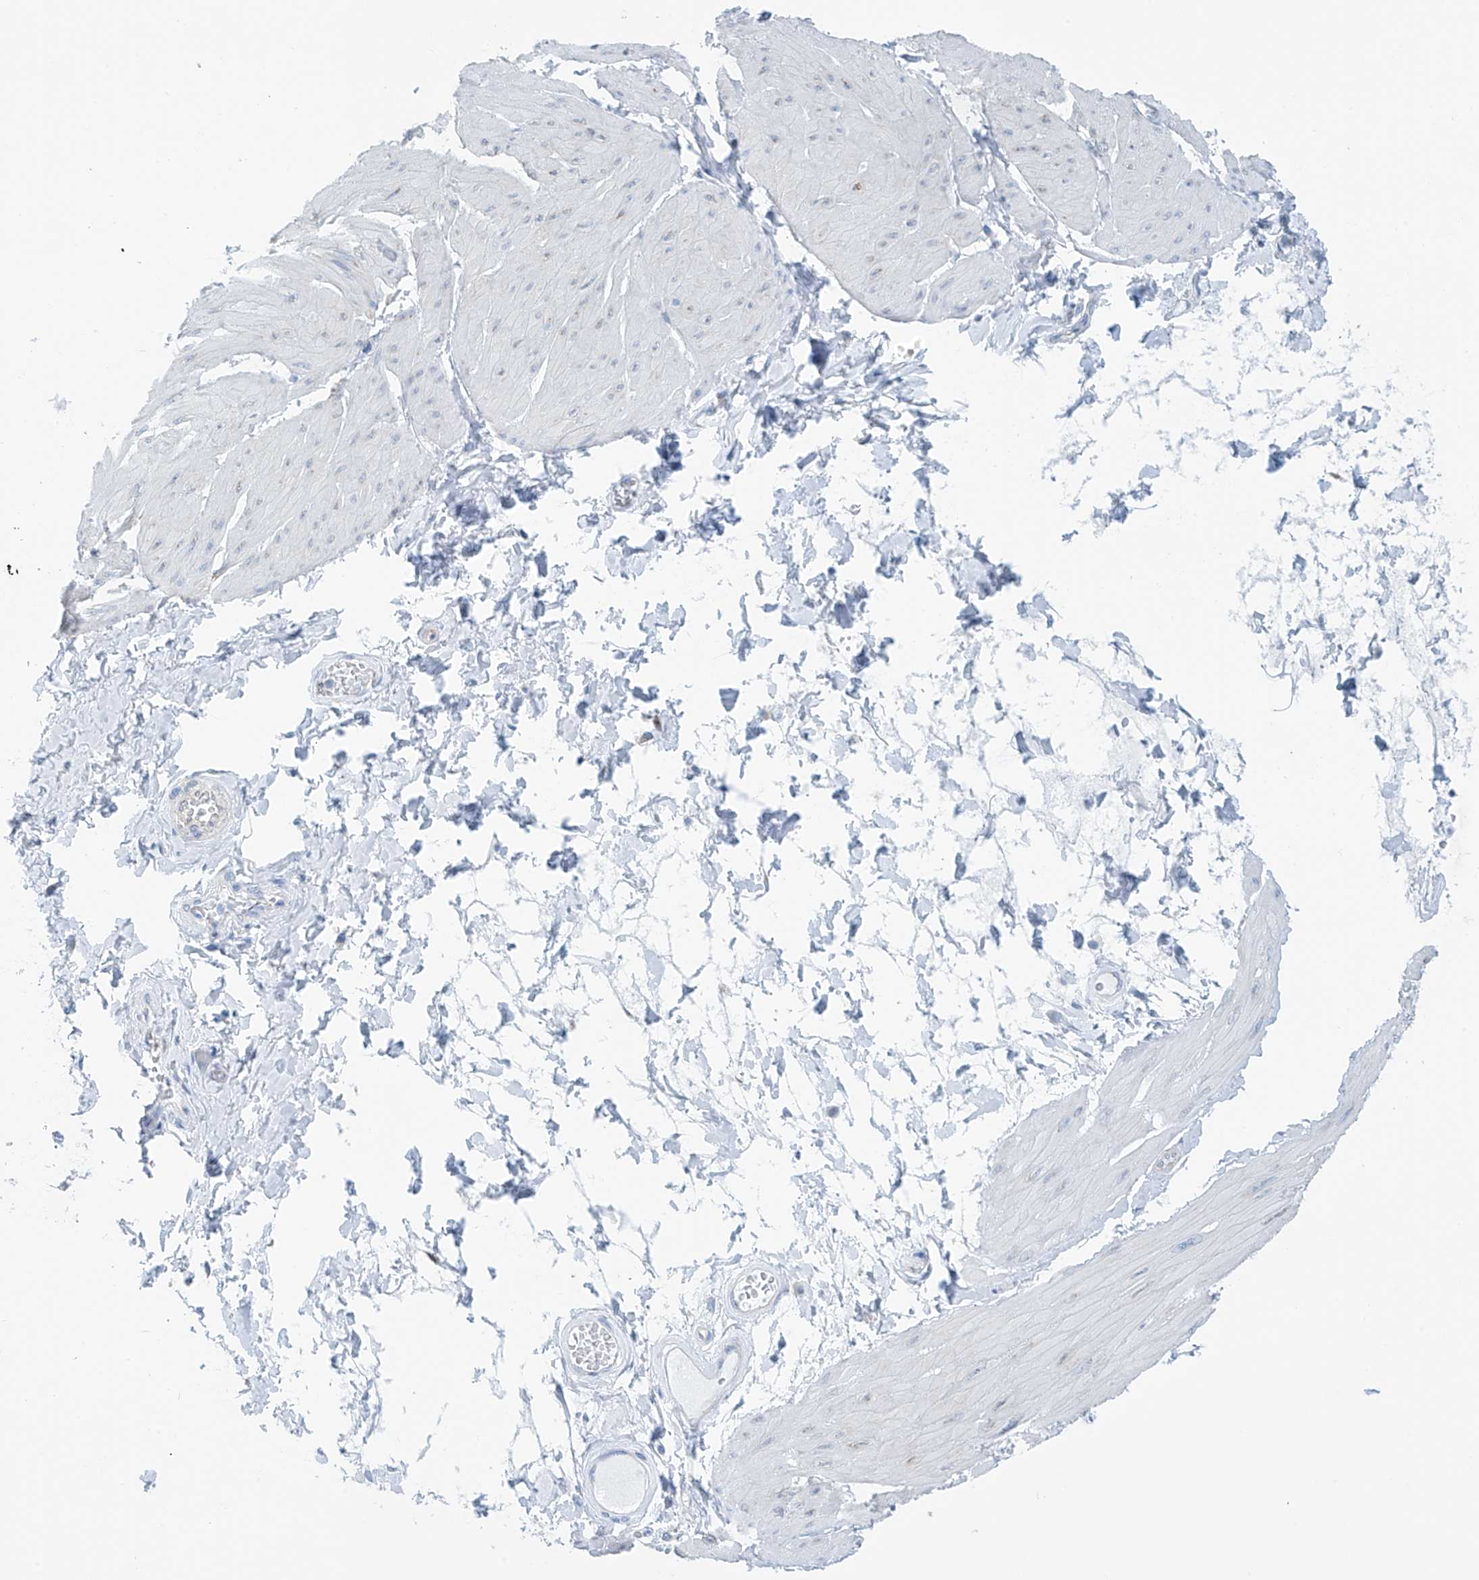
{"staining": {"intensity": "negative", "quantity": "none", "location": "none"}, "tissue": "smooth muscle", "cell_type": "Smooth muscle cells", "image_type": "normal", "snomed": [{"axis": "morphology", "description": "Urothelial carcinoma, High grade"}, {"axis": "topography", "description": "Urinary bladder"}], "caption": "This is an immunohistochemistry image of benign human smooth muscle. There is no expression in smooth muscle cells.", "gene": "RCN2", "patient": {"sex": "male", "age": 46}}